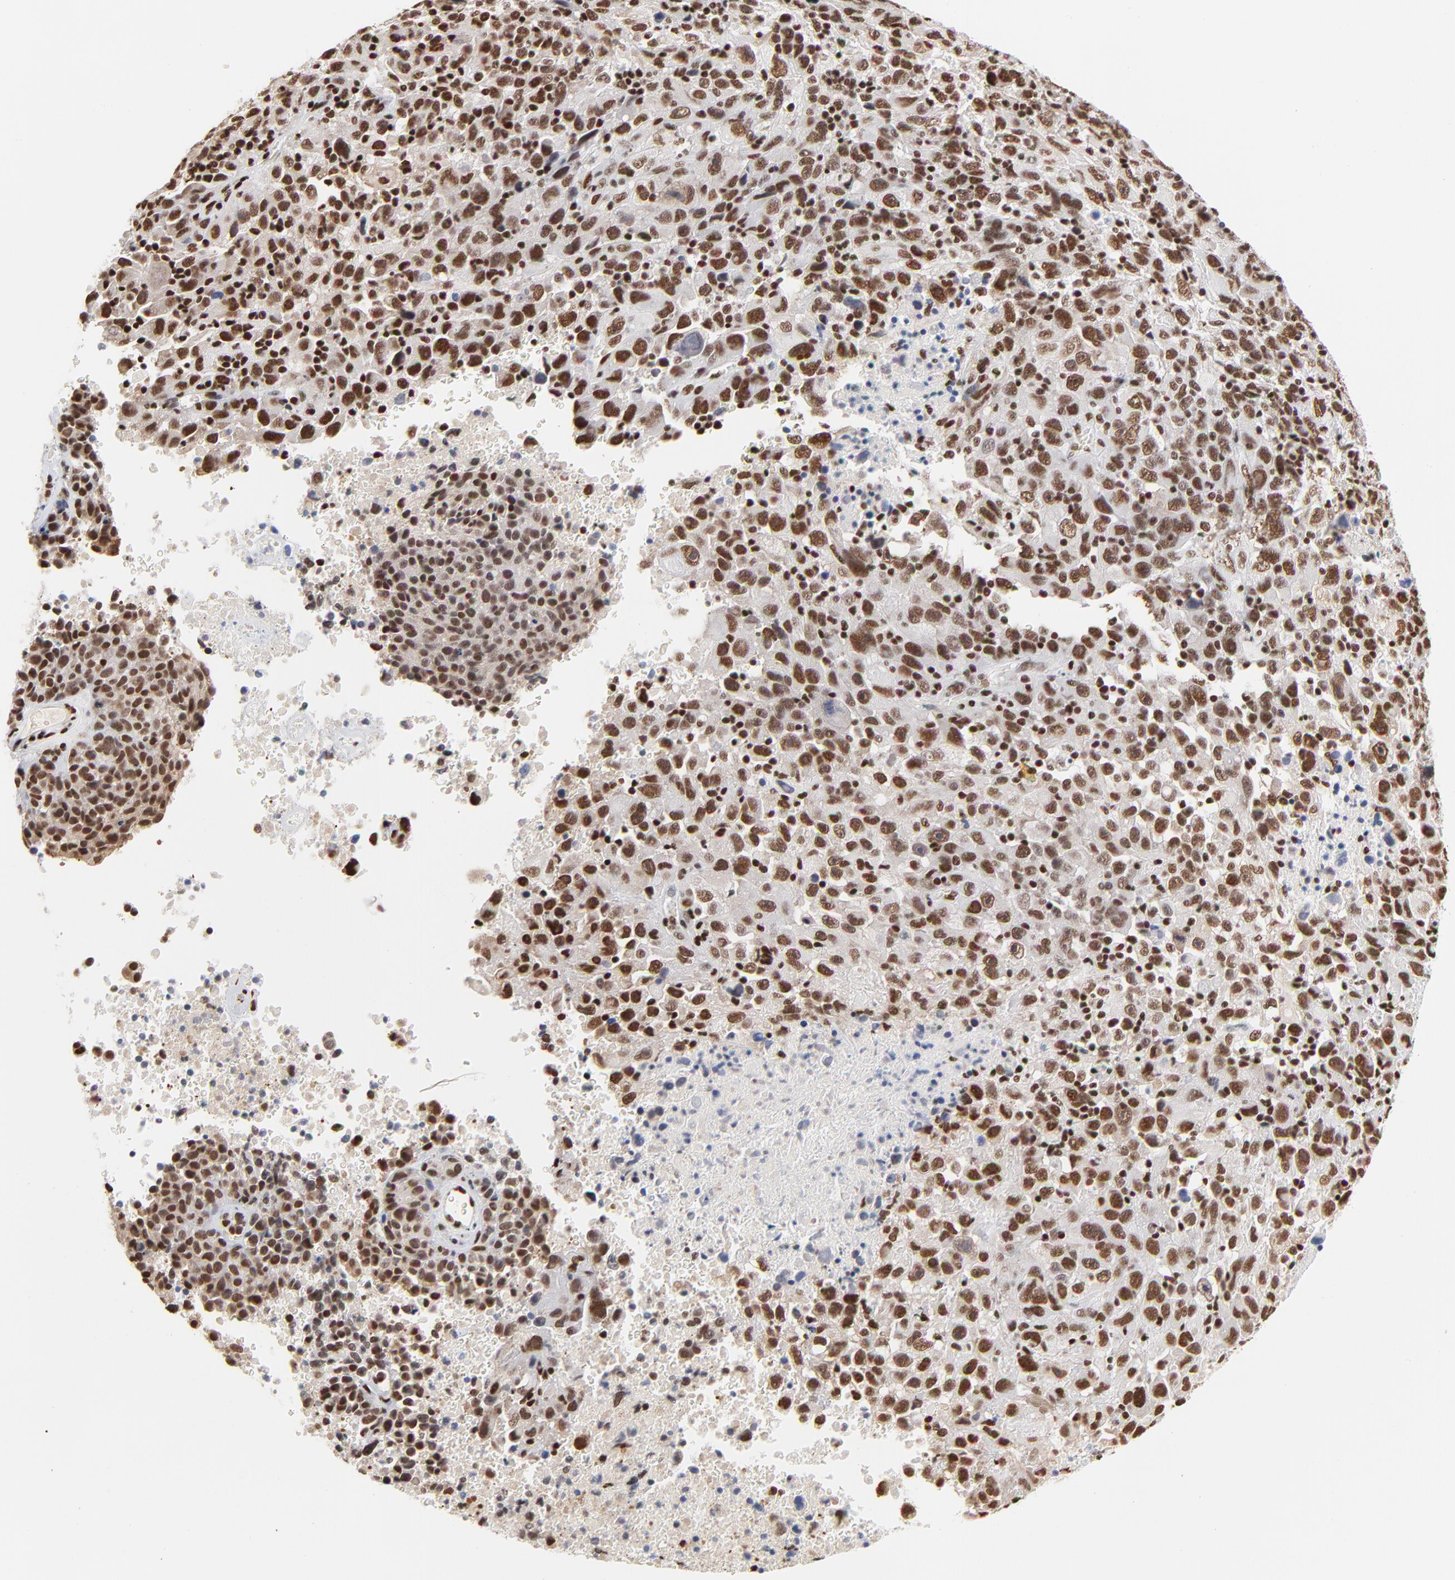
{"staining": {"intensity": "strong", "quantity": ">75%", "location": "cytoplasmic/membranous,nuclear"}, "tissue": "melanoma", "cell_type": "Tumor cells", "image_type": "cancer", "snomed": [{"axis": "morphology", "description": "Malignant melanoma, Metastatic site"}, {"axis": "topography", "description": "Cerebral cortex"}], "caption": "IHC (DAB (3,3'-diaminobenzidine)) staining of malignant melanoma (metastatic site) shows strong cytoplasmic/membranous and nuclear protein expression in approximately >75% of tumor cells. (DAB = brown stain, brightfield microscopy at high magnification).", "gene": "CREB1", "patient": {"sex": "female", "age": 52}}